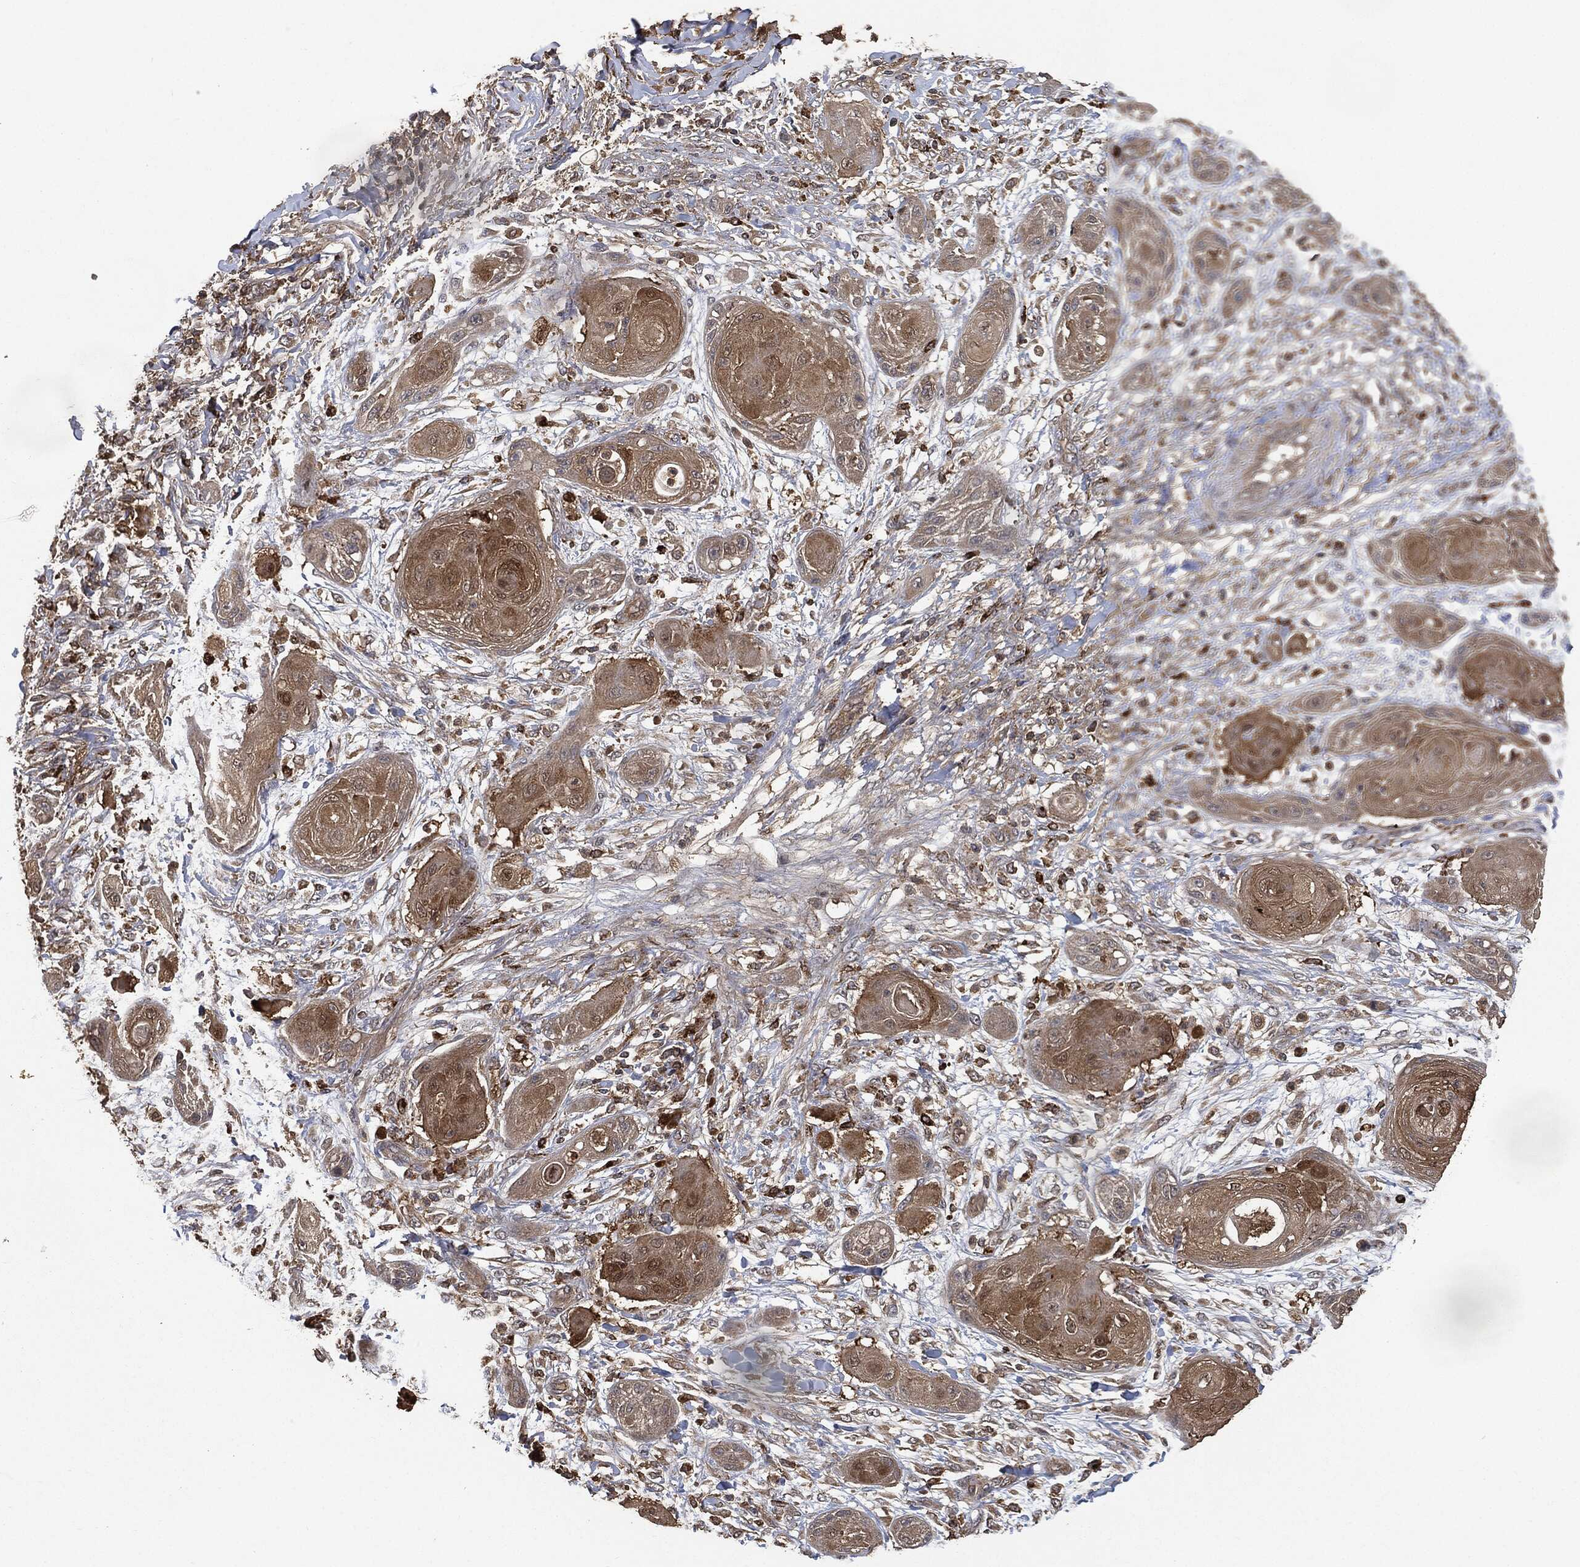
{"staining": {"intensity": "moderate", "quantity": ">75%", "location": "cytoplasmic/membranous"}, "tissue": "skin cancer", "cell_type": "Tumor cells", "image_type": "cancer", "snomed": [{"axis": "morphology", "description": "Squamous cell carcinoma, NOS"}, {"axis": "topography", "description": "Skin"}], "caption": "This micrograph exhibits skin cancer (squamous cell carcinoma) stained with immunohistochemistry to label a protein in brown. The cytoplasmic/membranous of tumor cells show moderate positivity for the protein. Nuclei are counter-stained blue.", "gene": "BRAF", "patient": {"sex": "male", "age": 62}}